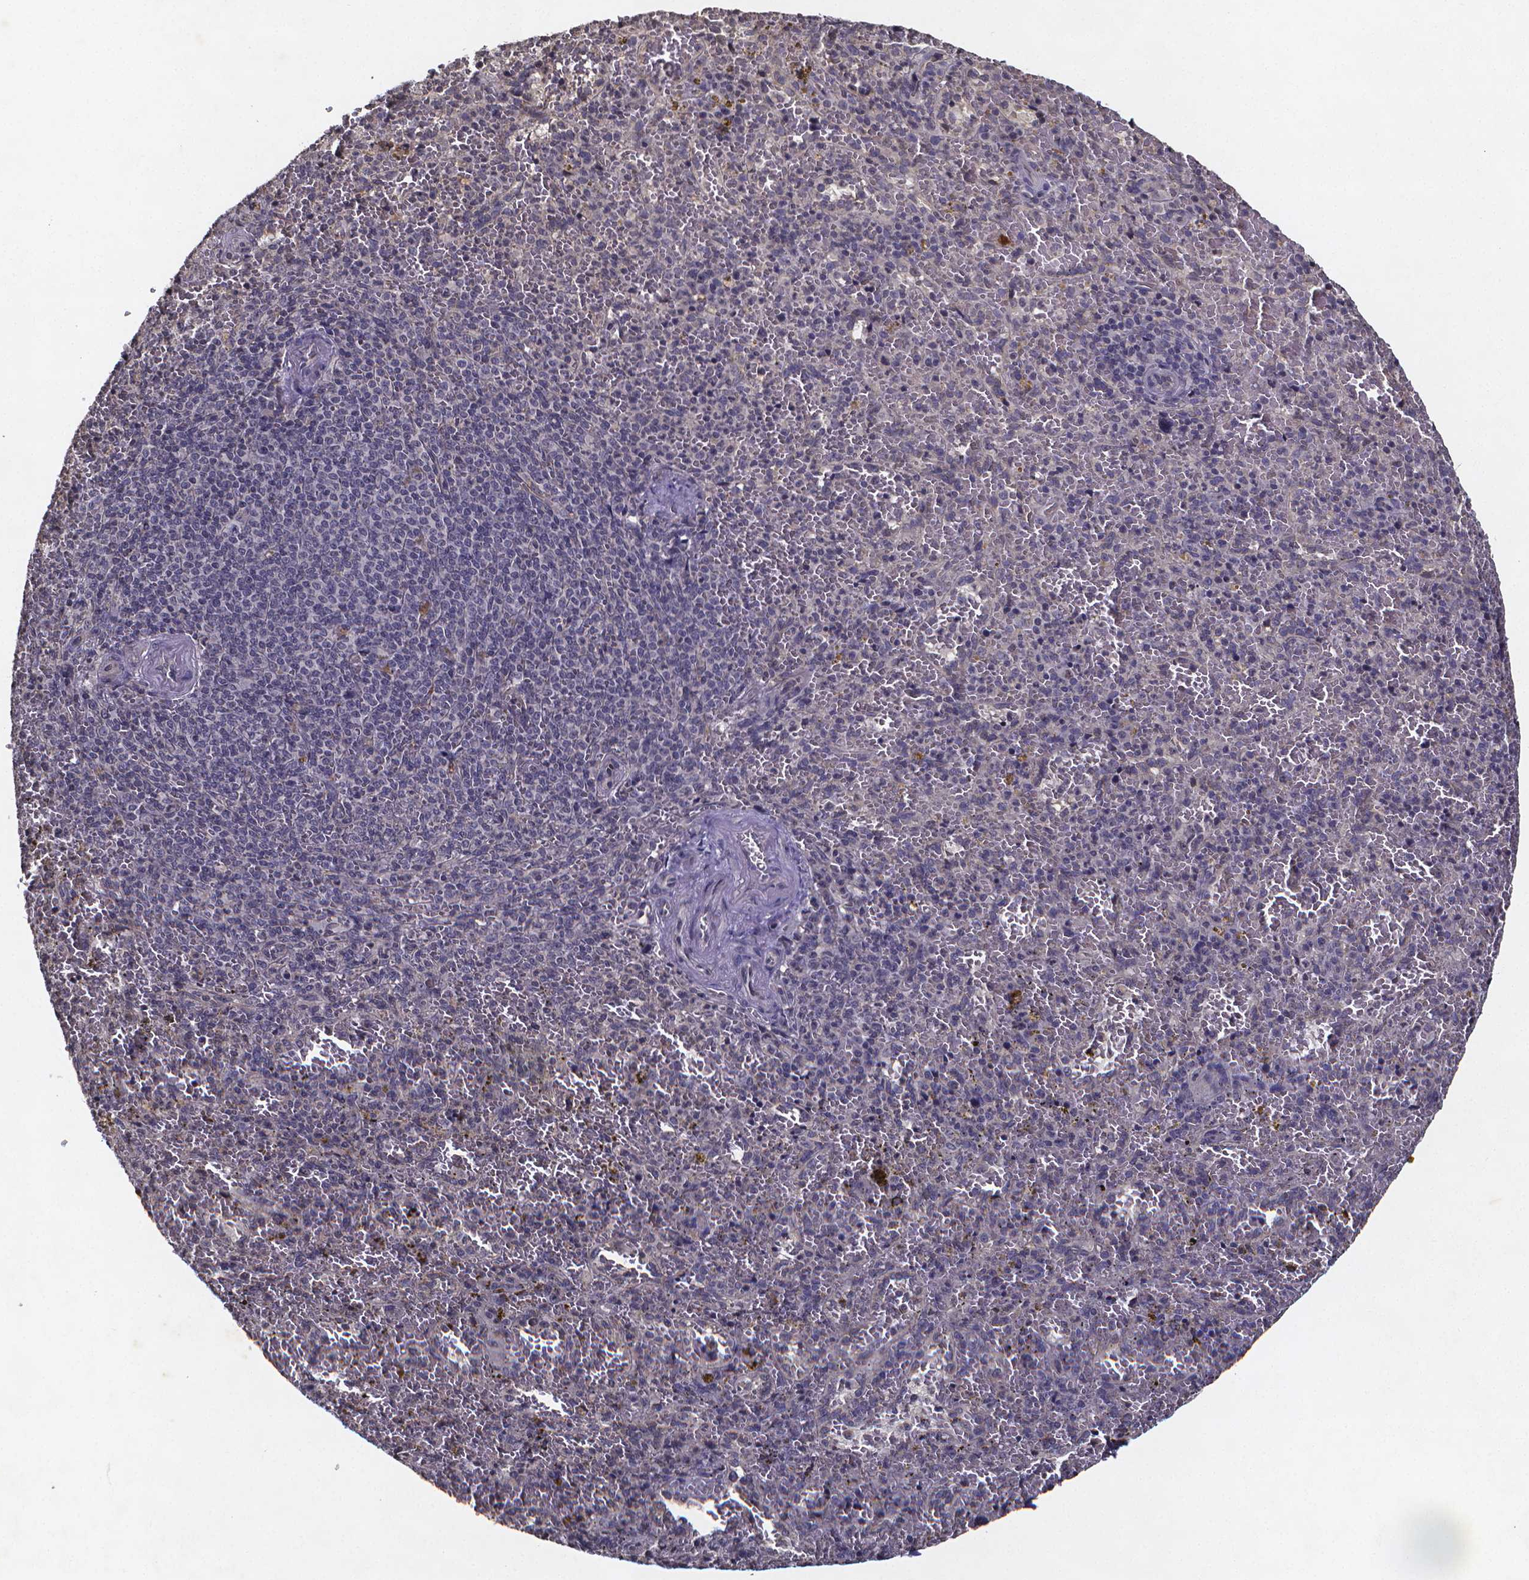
{"staining": {"intensity": "negative", "quantity": "none", "location": "none"}, "tissue": "spleen", "cell_type": "Cells in red pulp", "image_type": "normal", "snomed": [{"axis": "morphology", "description": "Normal tissue, NOS"}, {"axis": "topography", "description": "Spleen"}], "caption": "DAB (3,3'-diaminobenzidine) immunohistochemical staining of unremarkable spleen displays no significant expression in cells in red pulp. (DAB (3,3'-diaminobenzidine) IHC, high magnification).", "gene": "TP73", "patient": {"sex": "female", "age": 50}}